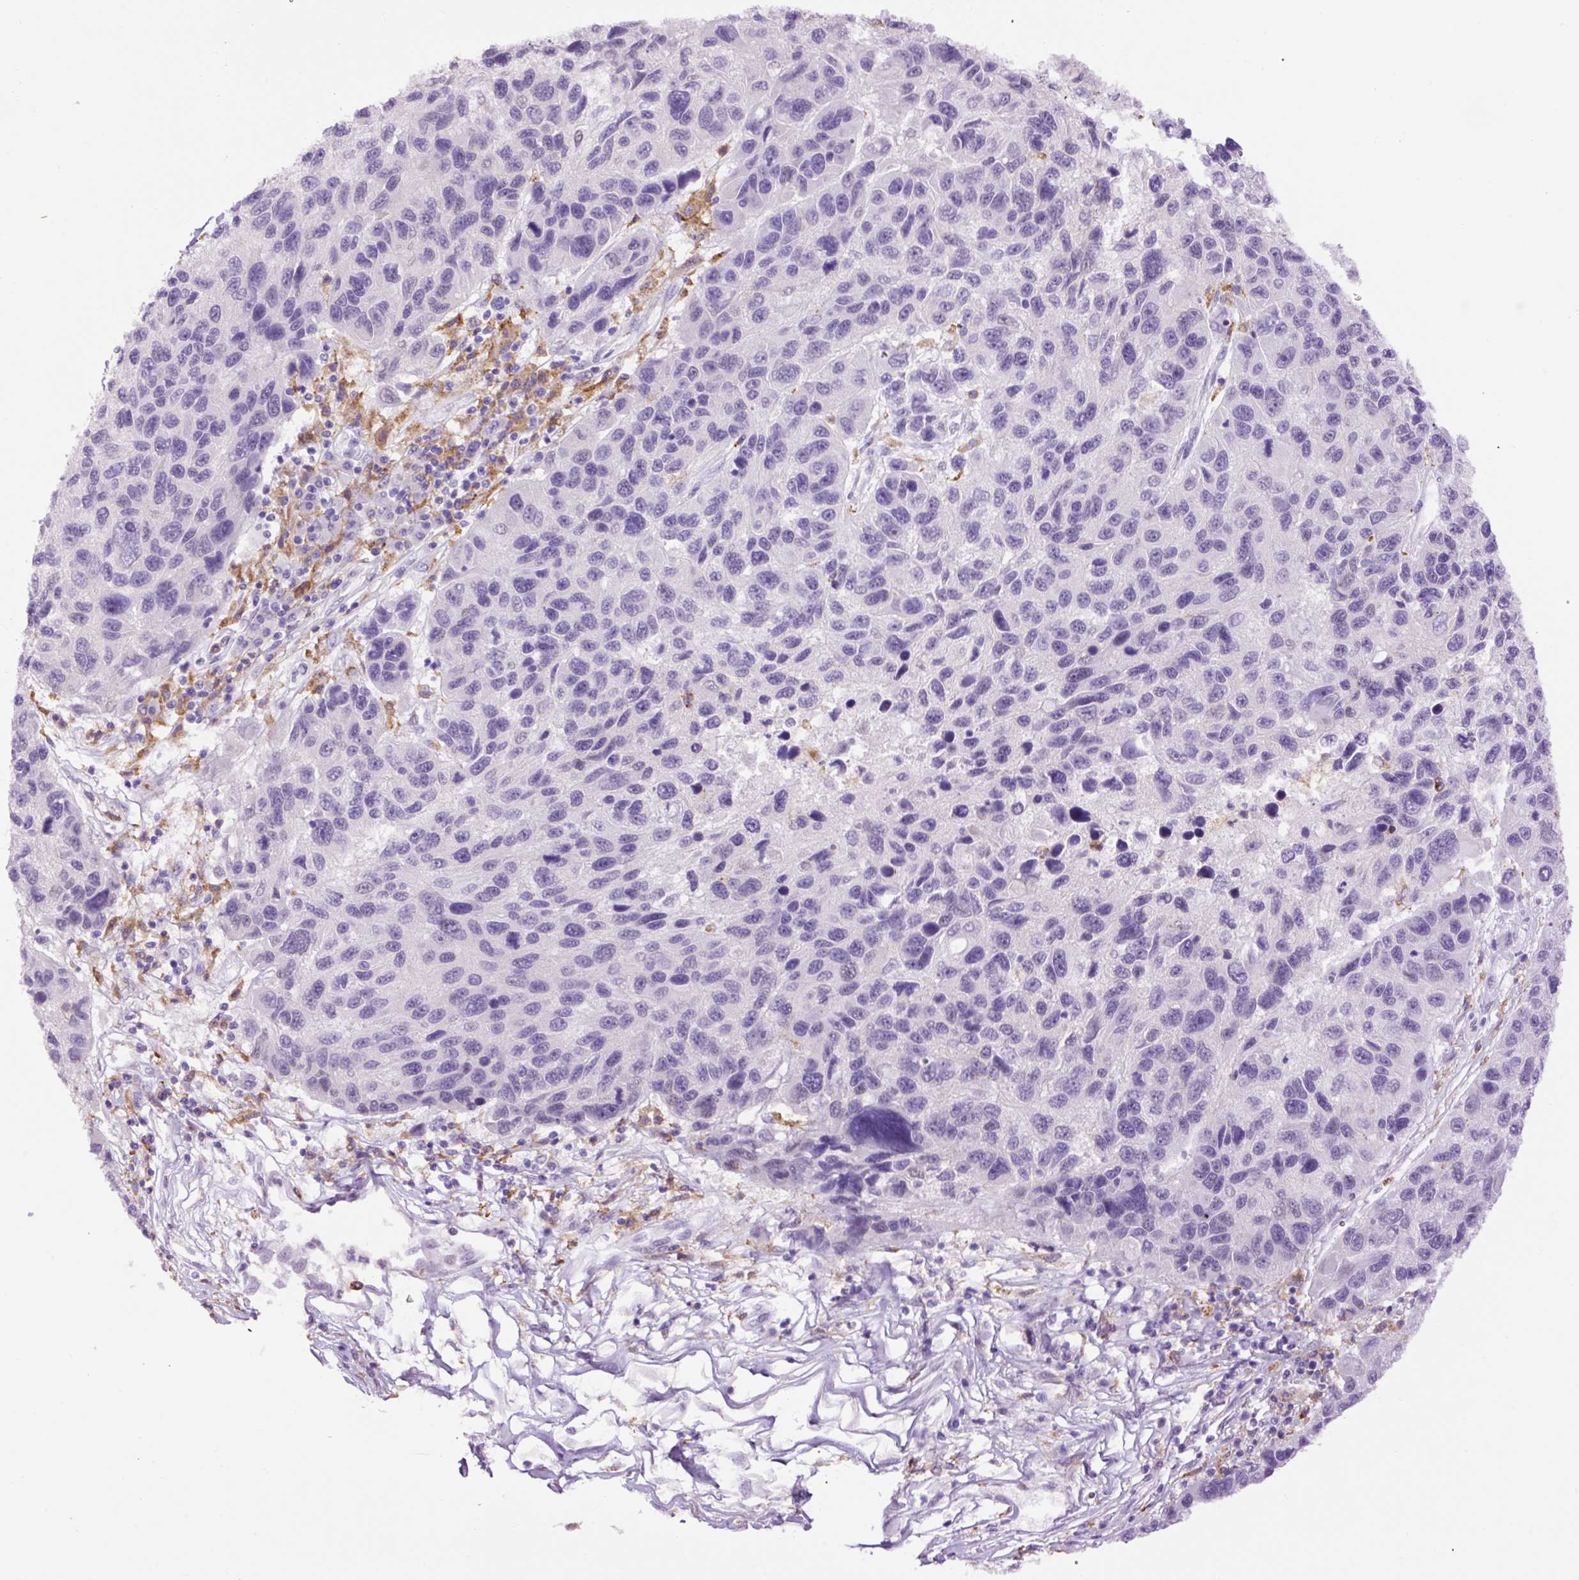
{"staining": {"intensity": "negative", "quantity": "none", "location": "none"}, "tissue": "melanoma", "cell_type": "Tumor cells", "image_type": "cancer", "snomed": [{"axis": "morphology", "description": "Malignant melanoma, NOS"}, {"axis": "topography", "description": "Skin"}], "caption": "Immunohistochemistry (IHC) of melanoma reveals no positivity in tumor cells.", "gene": "LY86", "patient": {"sex": "male", "age": 53}}